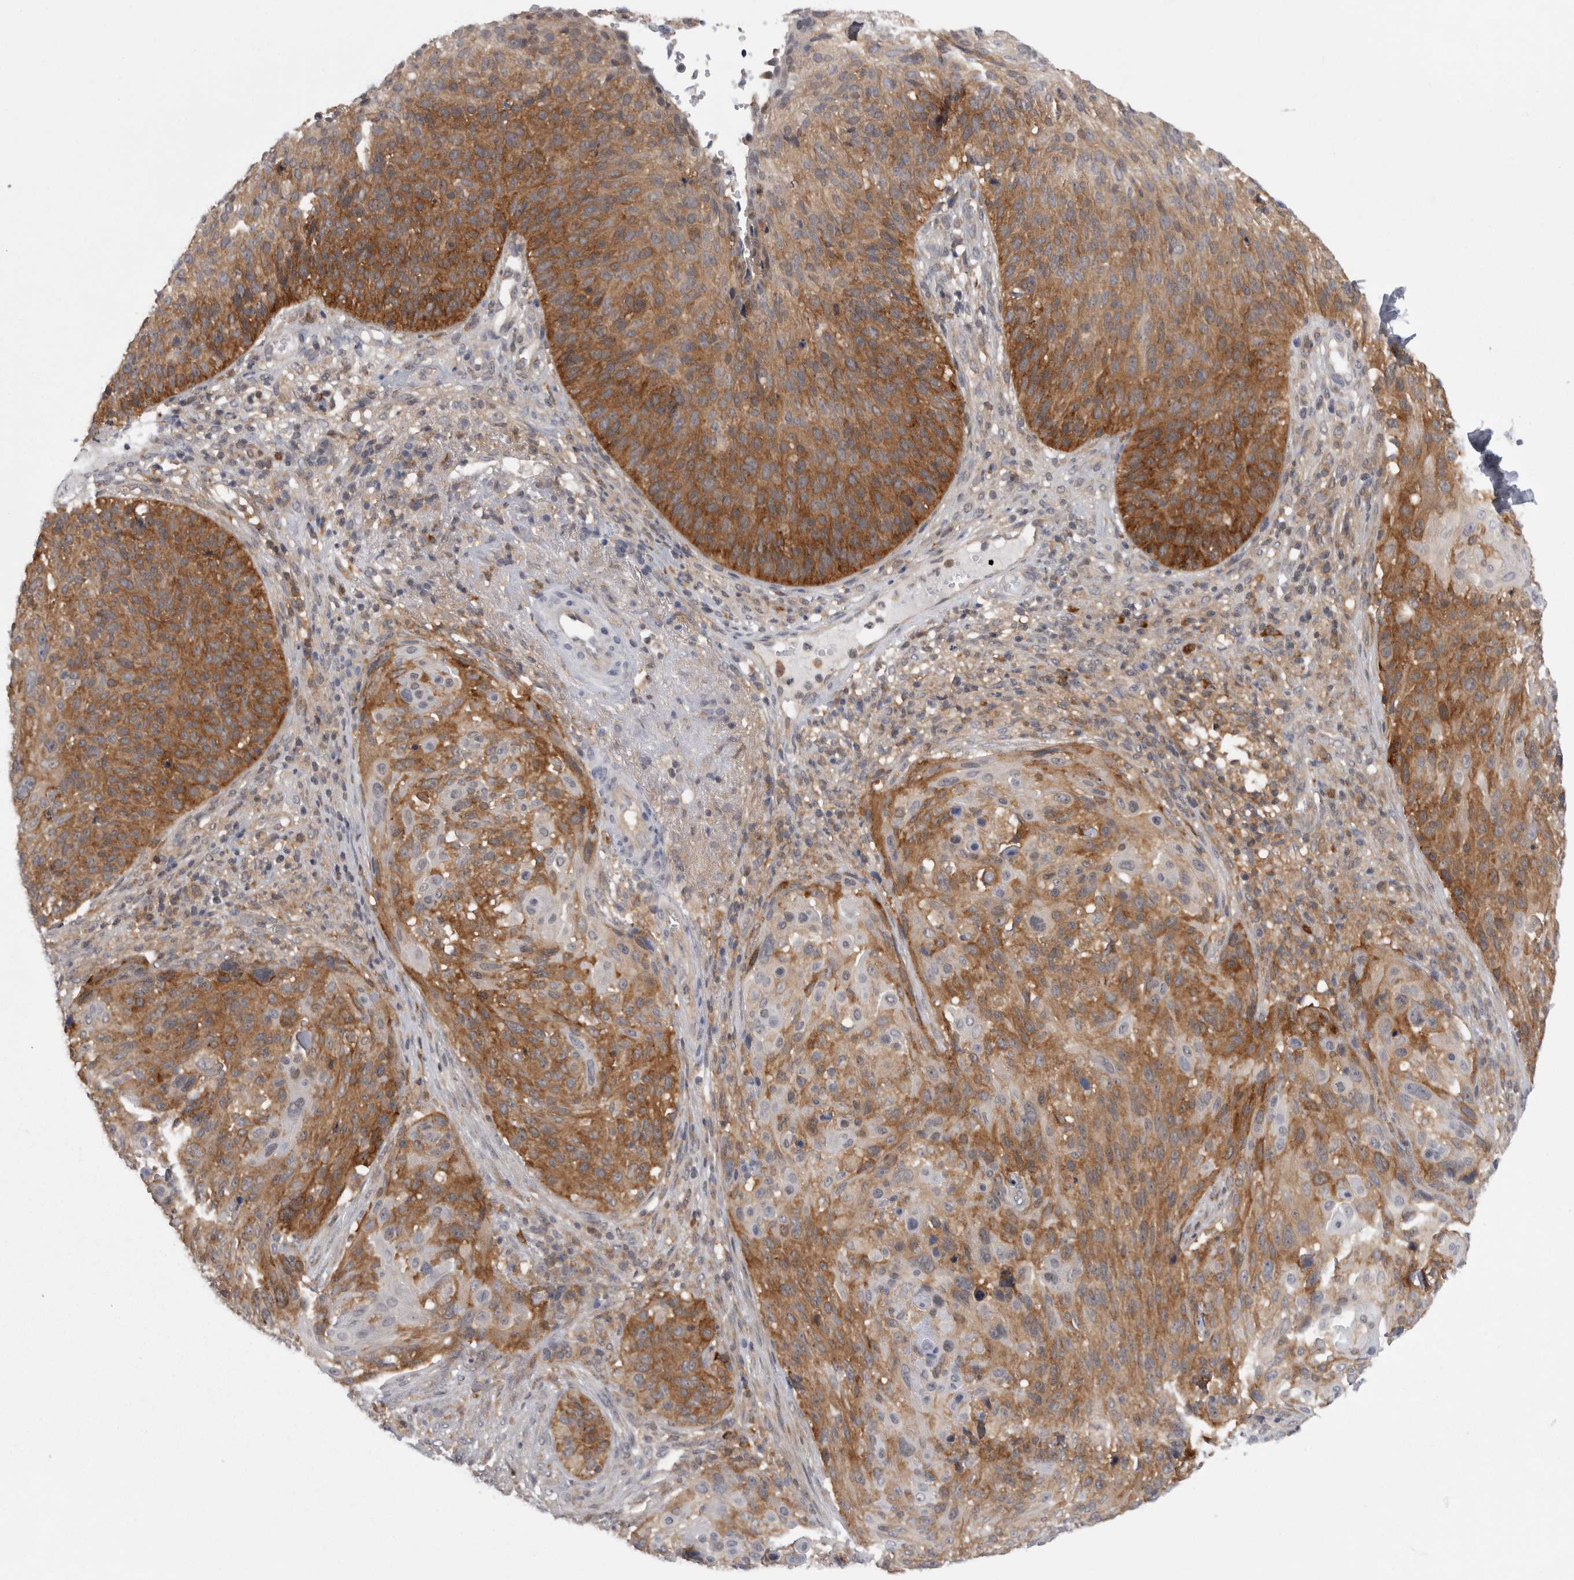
{"staining": {"intensity": "moderate", "quantity": ">75%", "location": "cytoplasmic/membranous"}, "tissue": "cervical cancer", "cell_type": "Tumor cells", "image_type": "cancer", "snomed": [{"axis": "morphology", "description": "Squamous cell carcinoma, NOS"}, {"axis": "topography", "description": "Cervix"}], "caption": "IHC of squamous cell carcinoma (cervical) displays medium levels of moderate cytoplasmic/membranous staining in approximately >75% of tumor cells.", "gene": "CACYBP", "patient": {"sex": "female", "age": 74}}